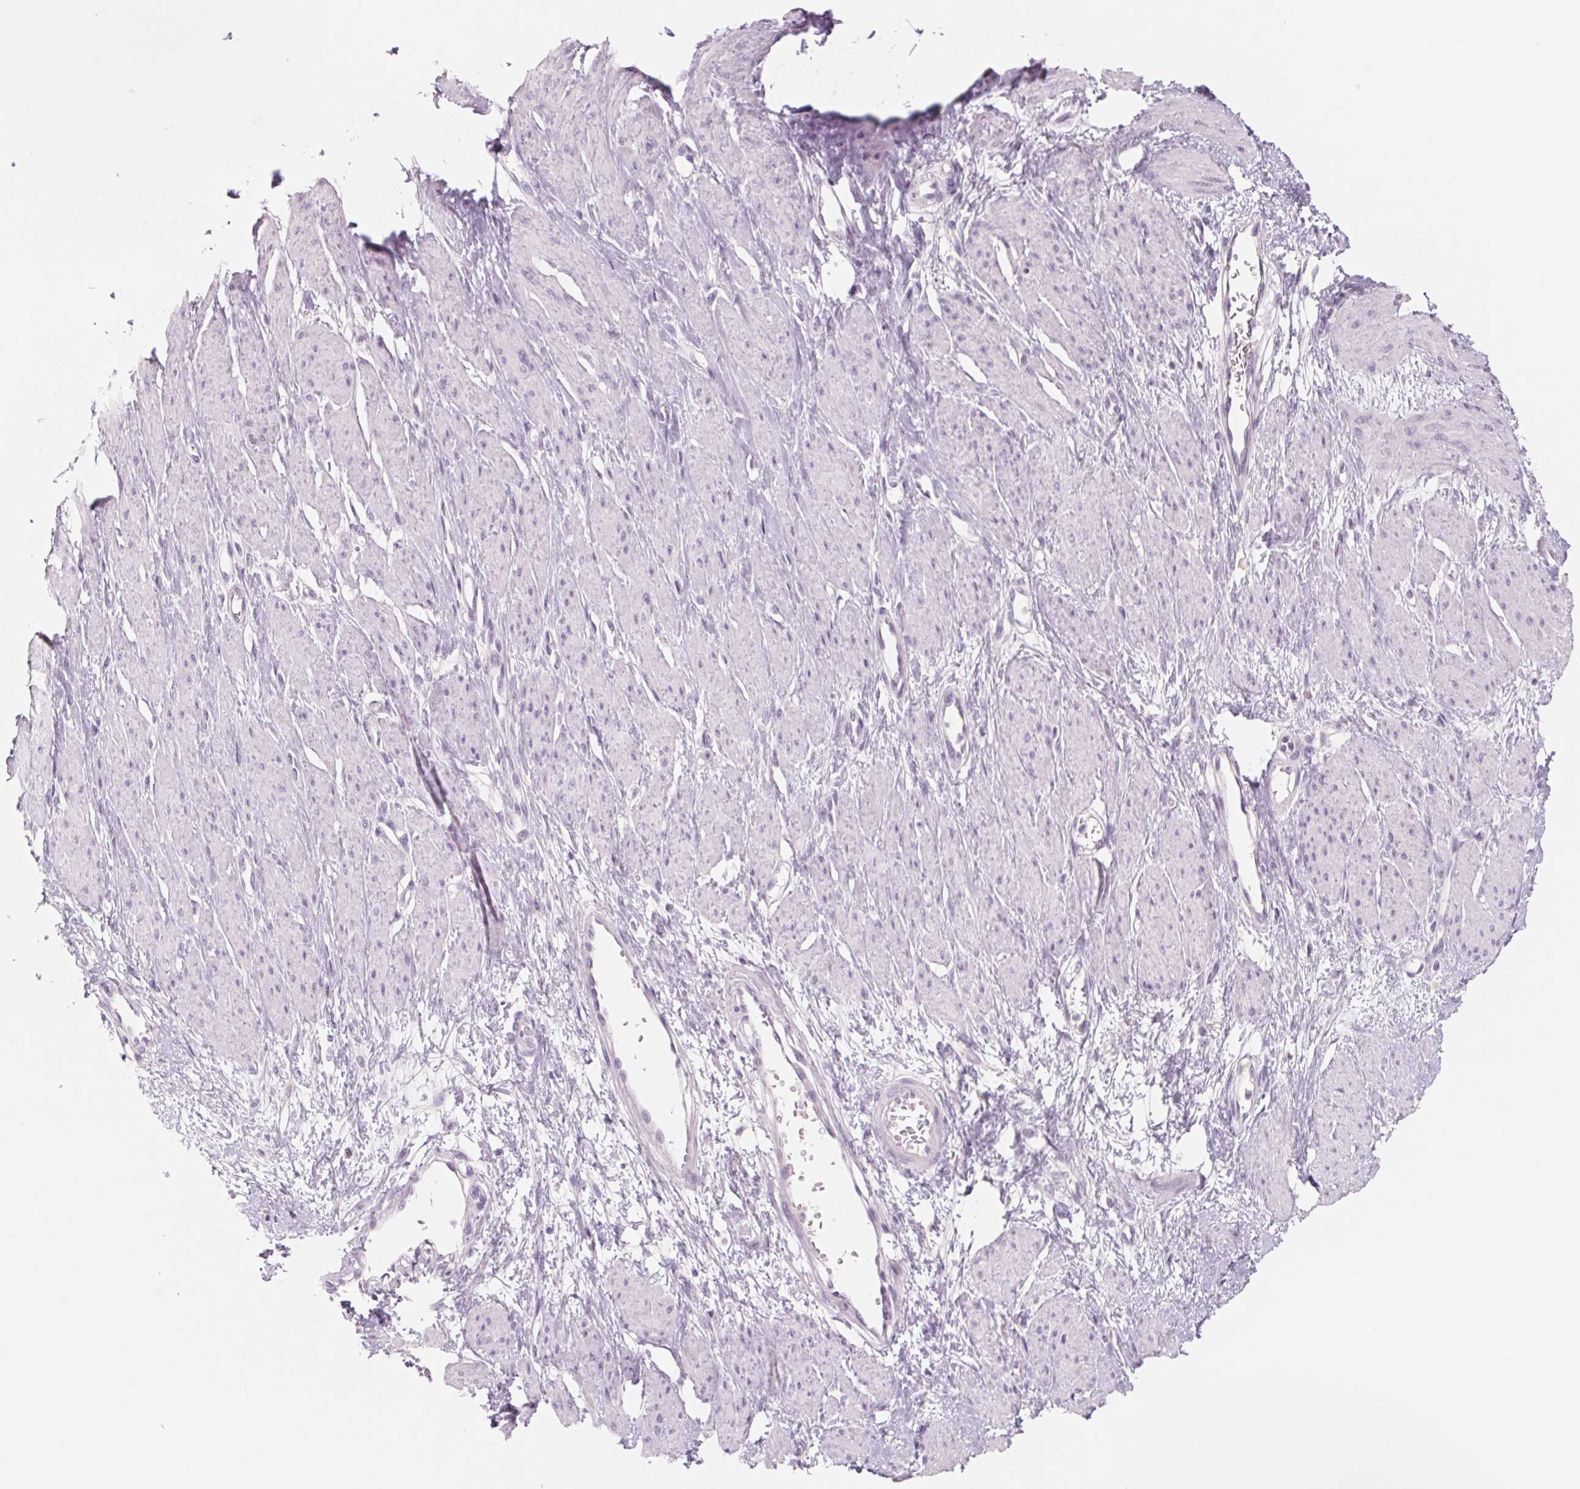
{"staining": {"intensity": "negative", "quantity": "none", "location": "none"}, "tissue": "smooth muscle", "cell_type": "Smooth muscle cells", "image_type": "normal", "snomed": [{"axis": "morphology", "description": "Normal tissue, NOS"}, {"axis": "topography", "description": "Smooth muscle"}, {"axis": "topography", "description": "Uterus"}], "caption": "High power microscopy histopathology image of an IHC micrograph of normal smooth muscle, revealing no significant expression in smooth muscle cells. (Stains: DAB (3,3'-diaminobenzidine) IHC with hematoxylin counter stain, Microscopy: brightfield microscopy at high magnification).", "gene": "POU1F1", "patient": {"sex": "female", "age": 39}}